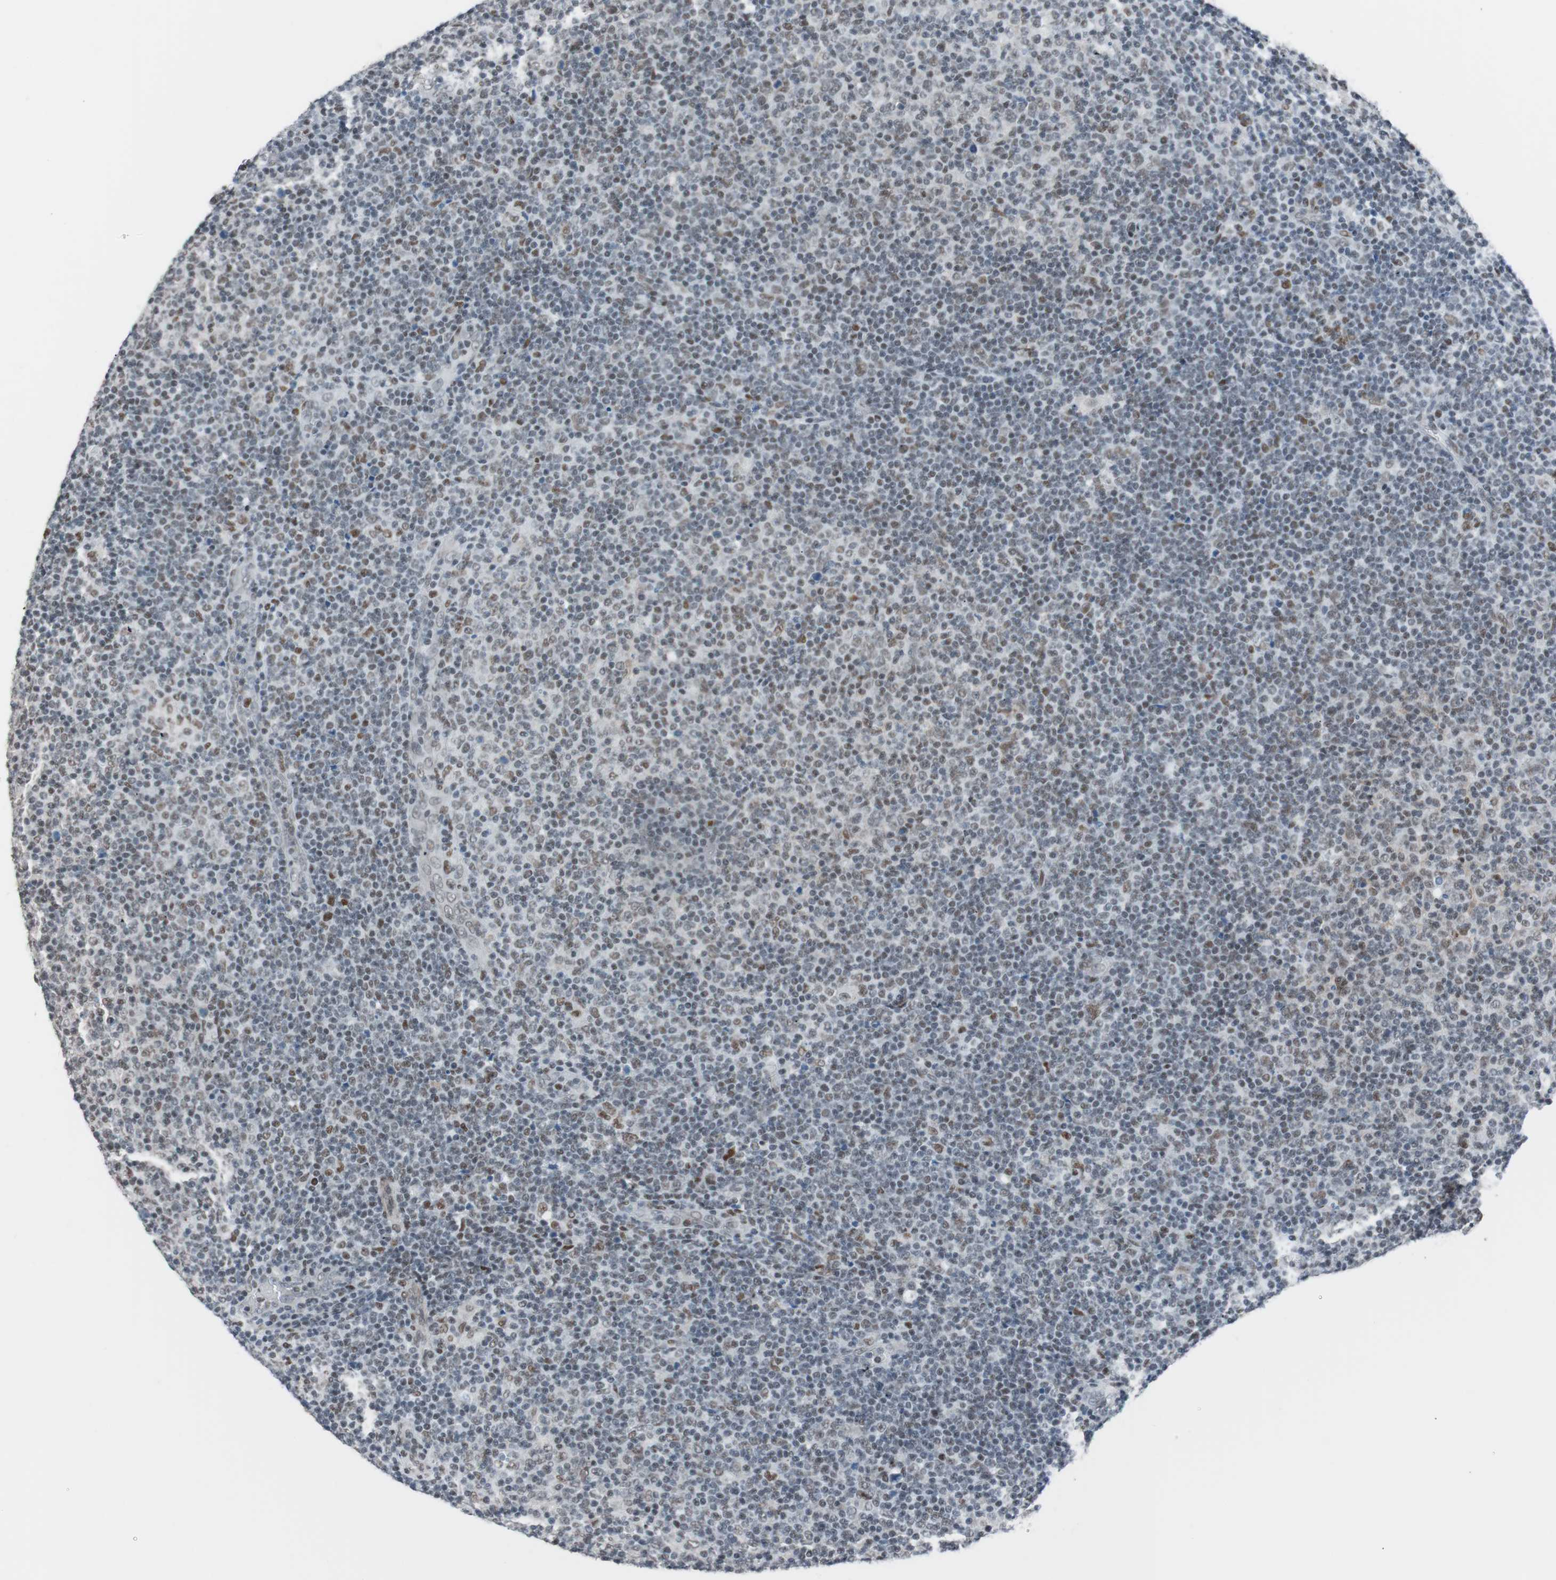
{"staining": {"intensity": "moderate", "quantity": "25%-75%", "location": "nuclear"}, "tissue": "lymphoma", "cell_type": "Tumor cells", "image_type": "cancer", "snomed": [{"axis": "morphology", "description": "Malignant lymphoma, non-Hodgkin's type, Low grade"}, {"axis": "topography", "description": "Lymph node"}], "caption": "About 25%-75% of tumor cells in low-grade malignant lymphoma, non-Hodgkin's type demonstrate moderate nuclear protein positivity as visualized by brown immunohistochemical staining.", "gene": "ARID1A", "patient": {"sex": "male", "age": 70}}